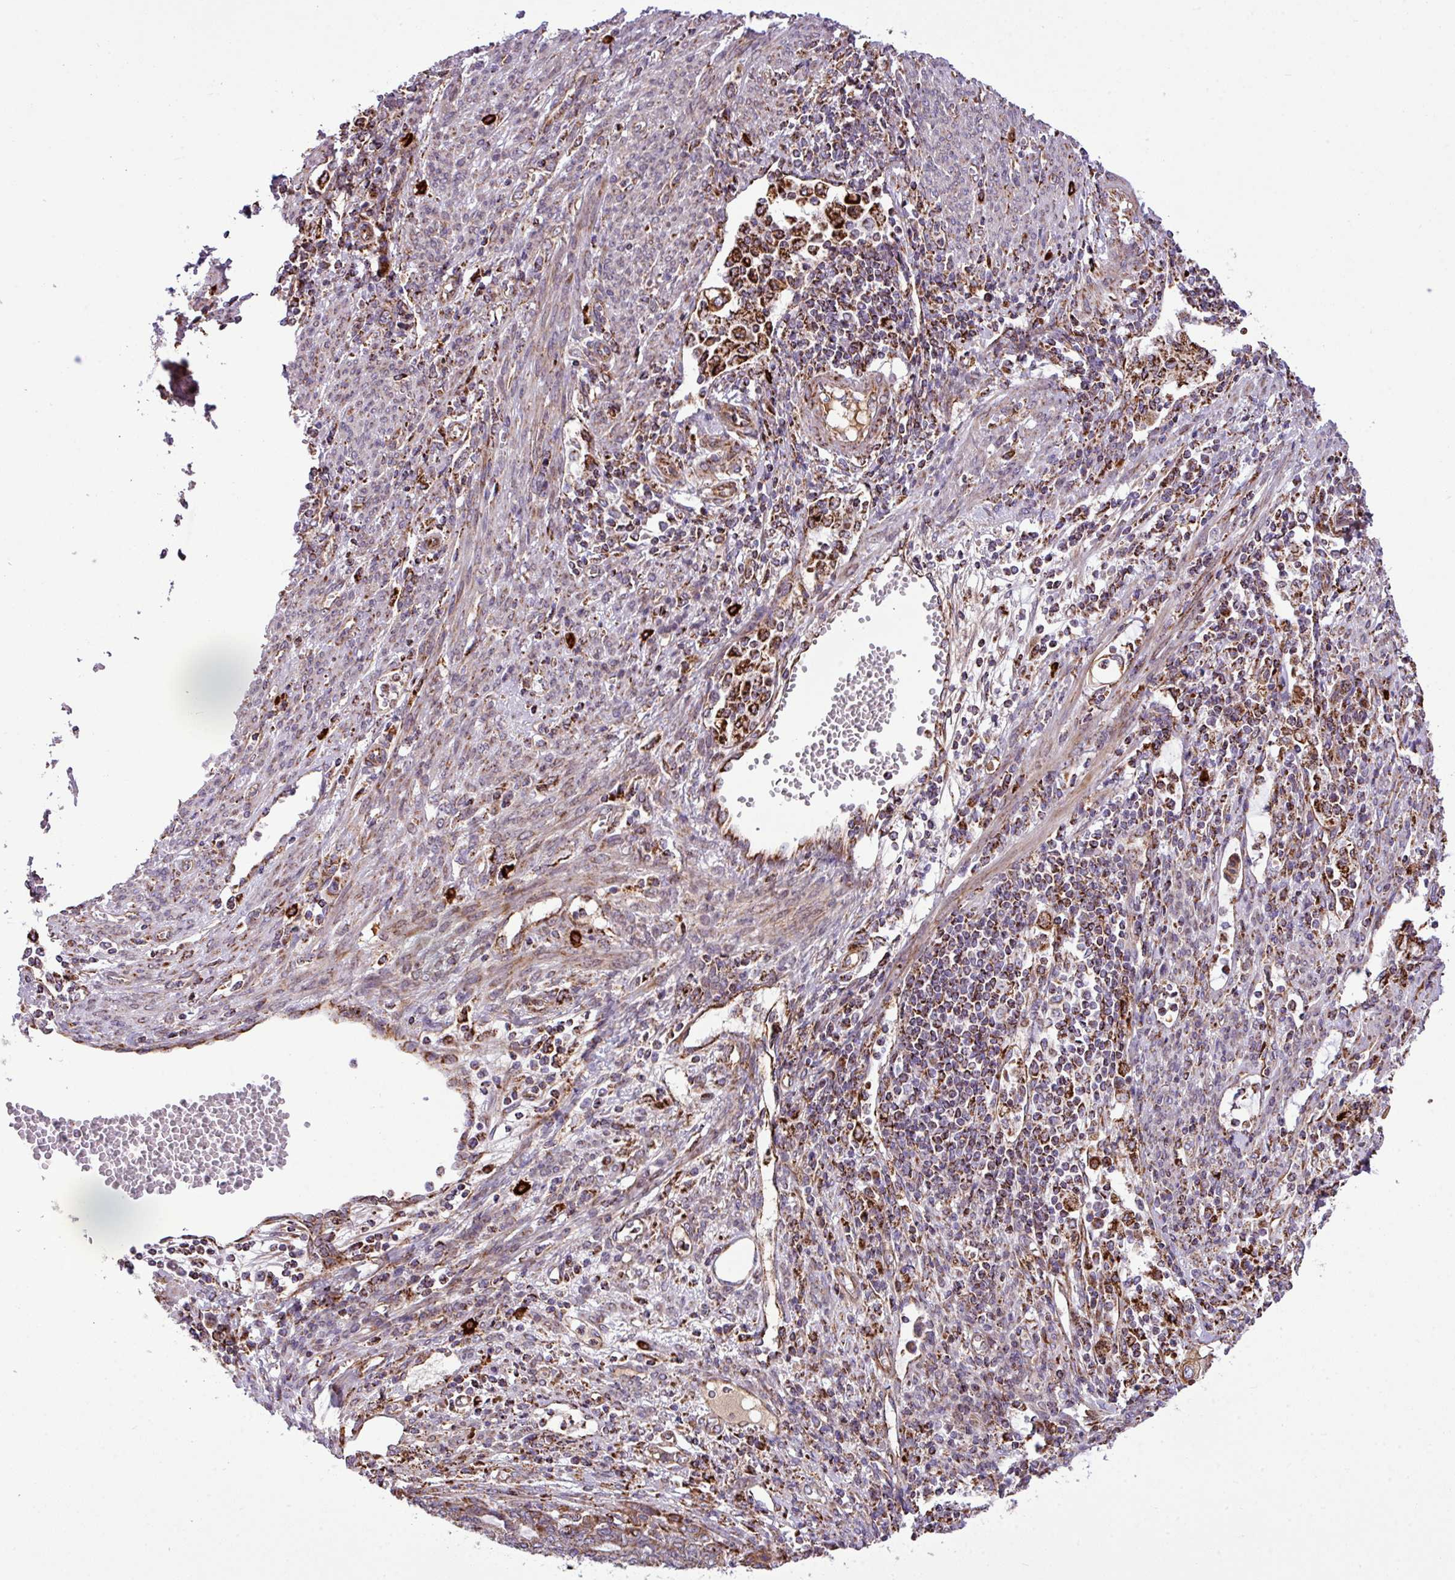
{"staining": {"intensity": "strong", "quantity": ">75%", "location": "cytoplasmic/membranous"}, "tissue": "endometrial cancer", "cell_type": "Tumor cells", "image_type": "cancer", "snomed": [{"axis": "morphology", "description": "Adenocarcinoma, NOS"}, {"axis": "topography", "description": "Uterus"}, {"axis": "topography", "description": "Endometrium"}], "caption": "Human adenocarcinoma (endometrial) stained with a protein marker reveals strong staining in tumor cells.", "gene": "ZNF569", "patient": {"sex": "female", "age": 70}}